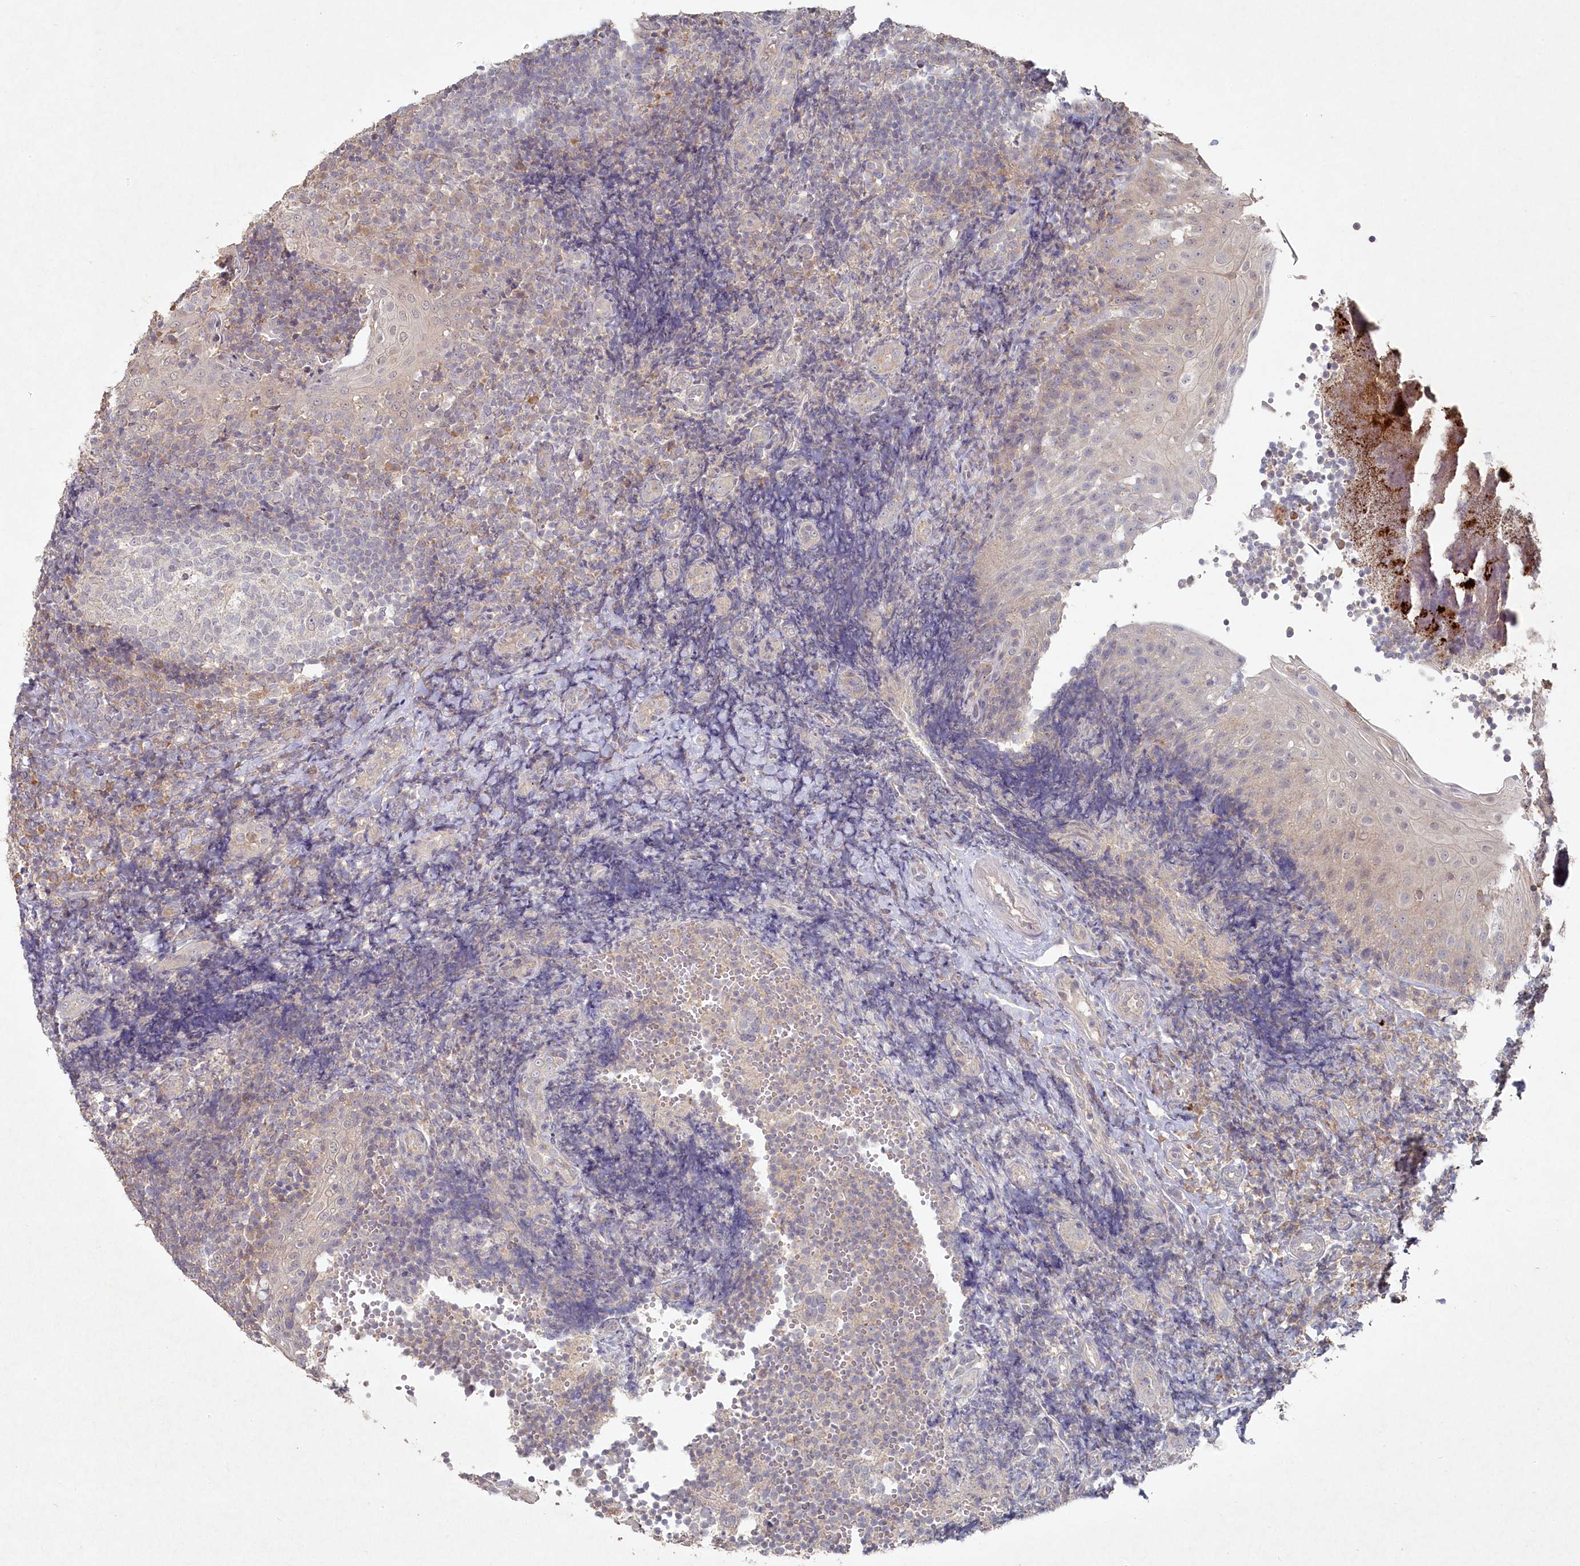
{"staining": {"intensity": "negative", "quantity": "none", "location": "none"}, "tissue": "tonsil", "cell_type": "Germinal center cells", "image_type": "normal", "snomed": [{"axis": "morphology", "description": "Normal tissue, NOS"}, {"axis": "topography", "description": "Tonsil"}], "caption": "Germinal center cells are negative for brown protein staining in benign tonsil. (DAB (3,3'-diaminobenzidine) immunohistochemistry with hematoxylin counter stain).", "gene": "TGFBRAP1", "patient": {"sex": "female", "age": 40}}